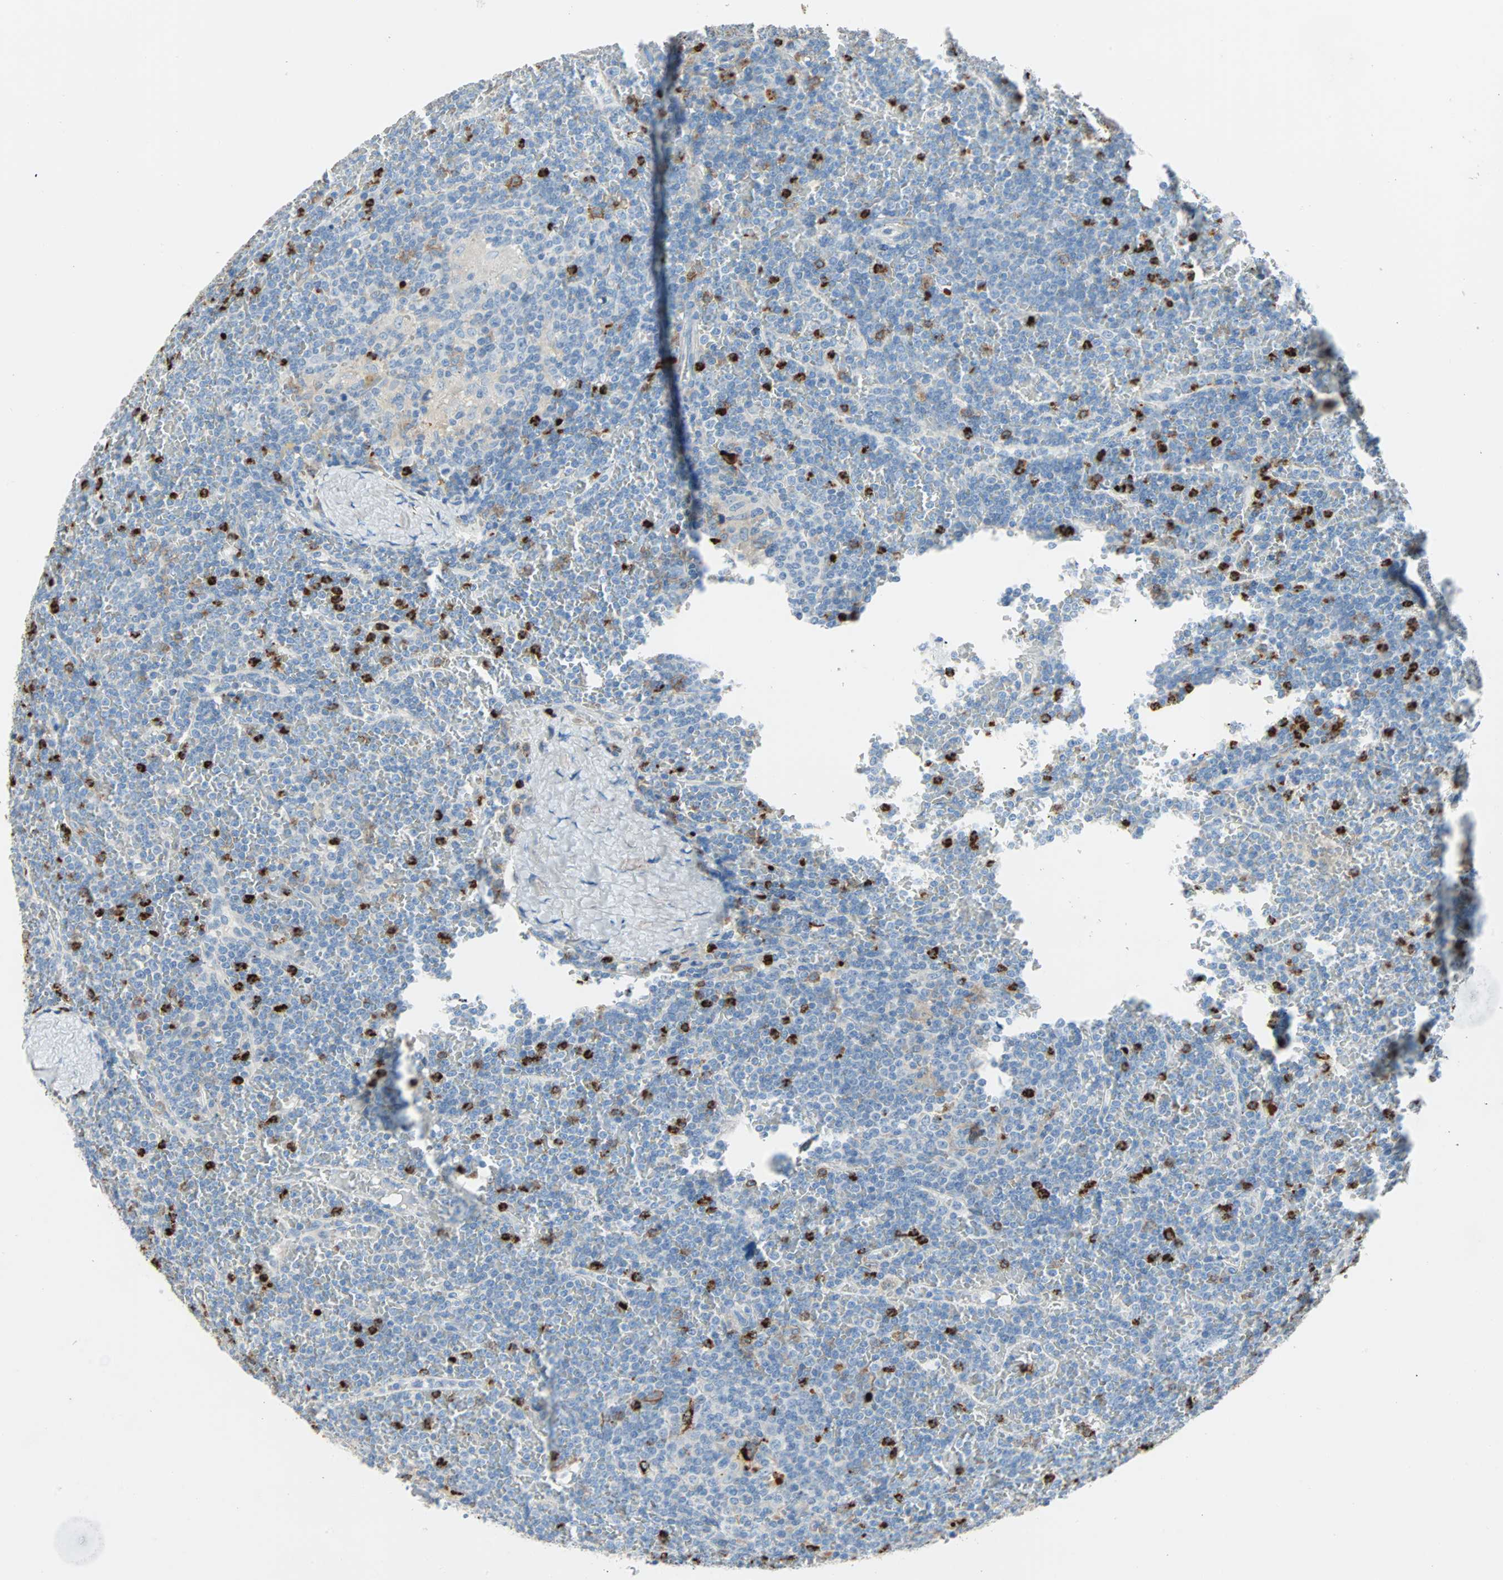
{"staining": {"intensity": "negative", "quantity": "none", "location": "none"}, "tissue": "lymphoma", "cell_type": "Tumor cells", "image_type": "cancer", "snomed": [{"axis": "morphology", "description": "Malignant lymphoma, non-Hodgkin's type, Low grade"}, {"axis": "topography", "description": "Spleen"}], "caption": "There is no significant expression in tumor cells of malignant lymphoma, non-Hodgkin's type (low-grade).", "gene": "CLEC4A", "patient": {"sex": "female", "age": 19}}